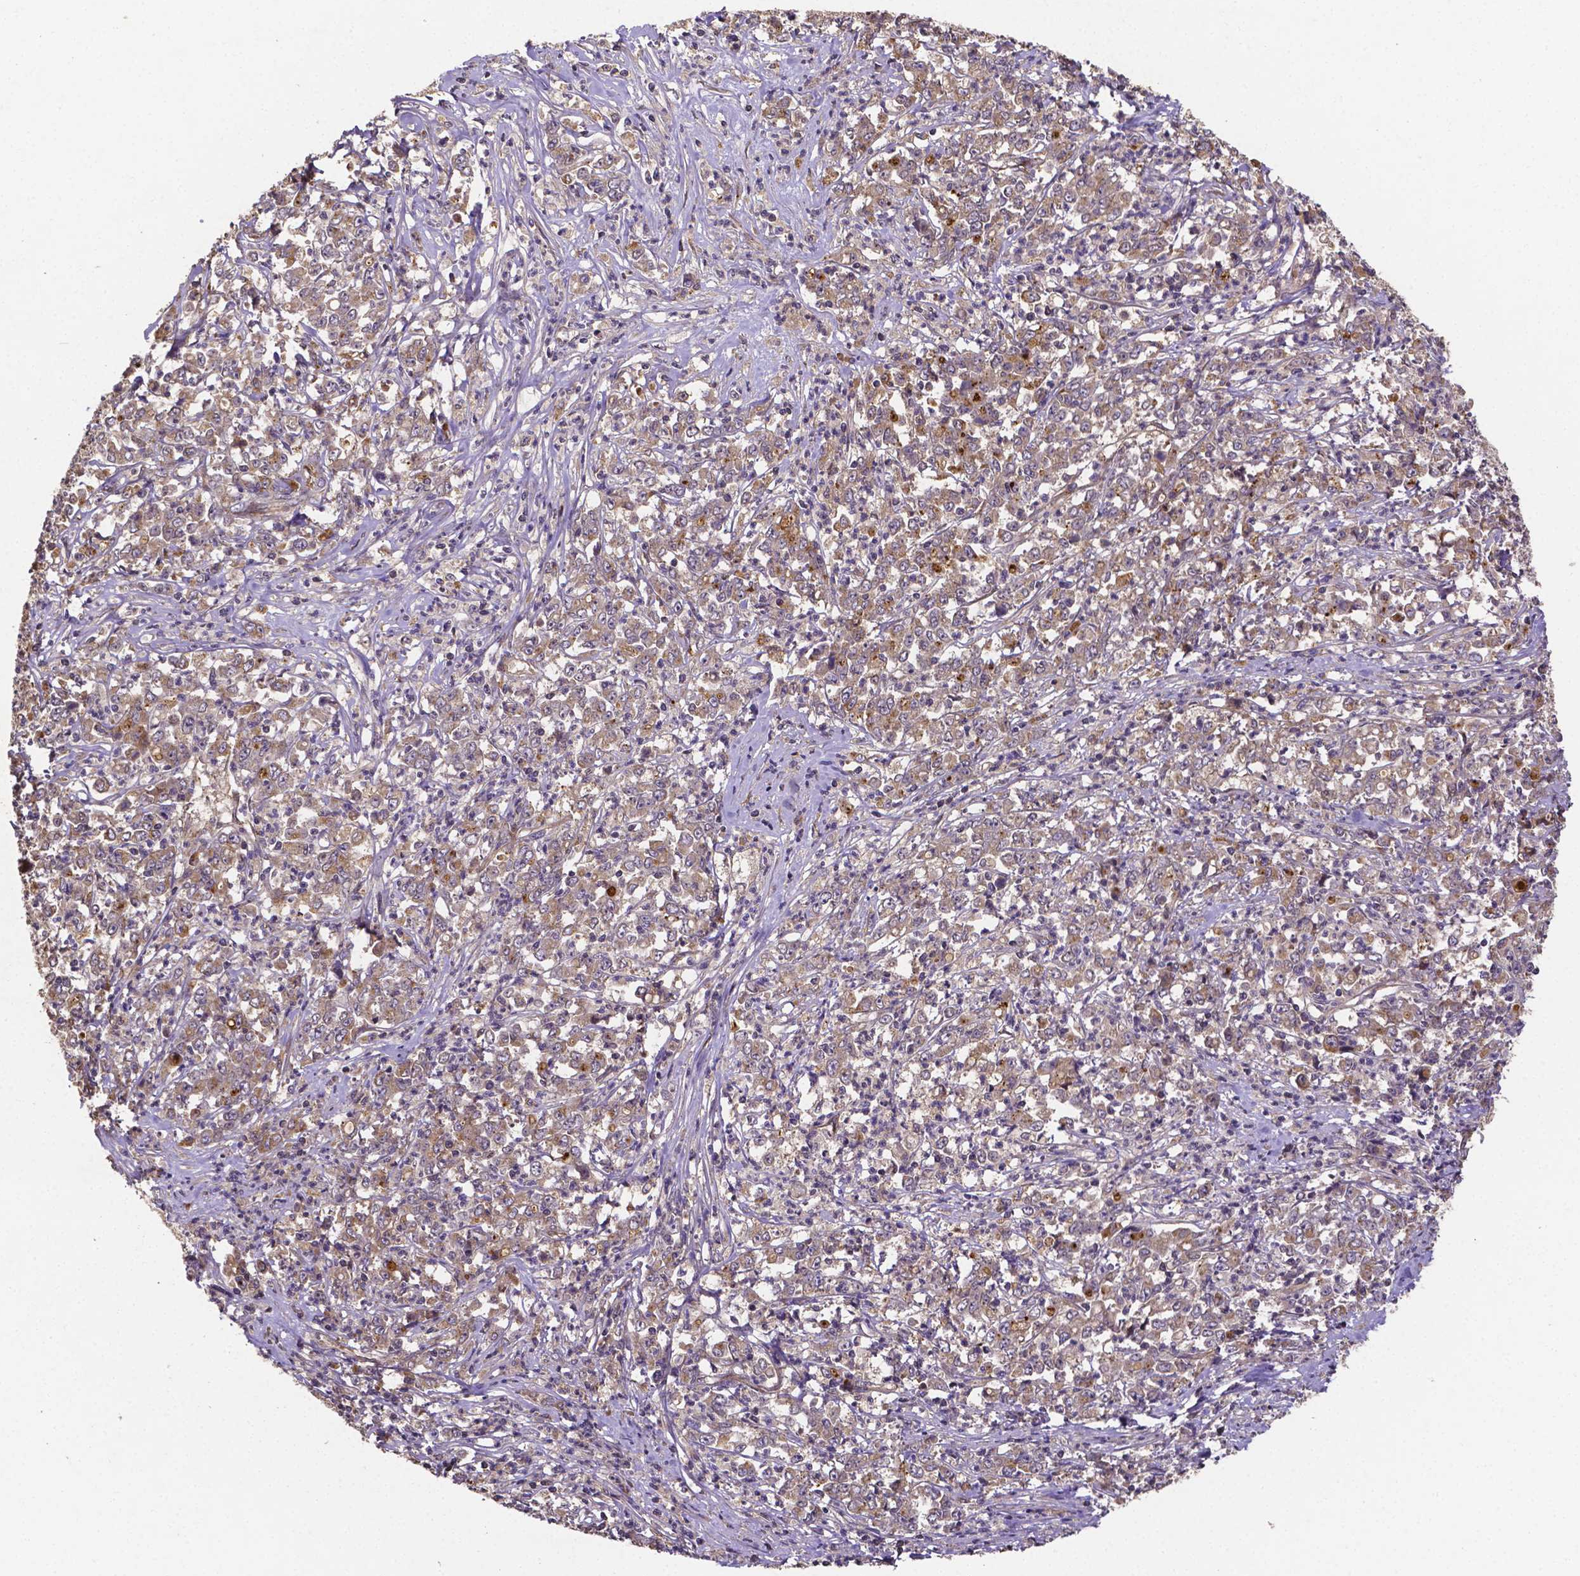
{"staining": {"intensity": "weak", "quantity": ">75%", "location": "cytoplasmic/membranous"}, "tissue": "stomach cancer", "cell_type": "Tumor cells", "image_type": "cancer", "snomed": [{"axis": "morphology", "description": "Adenocarcinoma, NOS"}, {"axis": "topography", "description": "Stomach, lower"}], "caption": "Brown immunohistochemical staining in adenocarcinoma (stomach) exhibits weak cytoplasmic/membranous expression in approximately >75% of tumor cells.", "gene": "RNF123", "patient": {"sex": "female", "age": 71}}